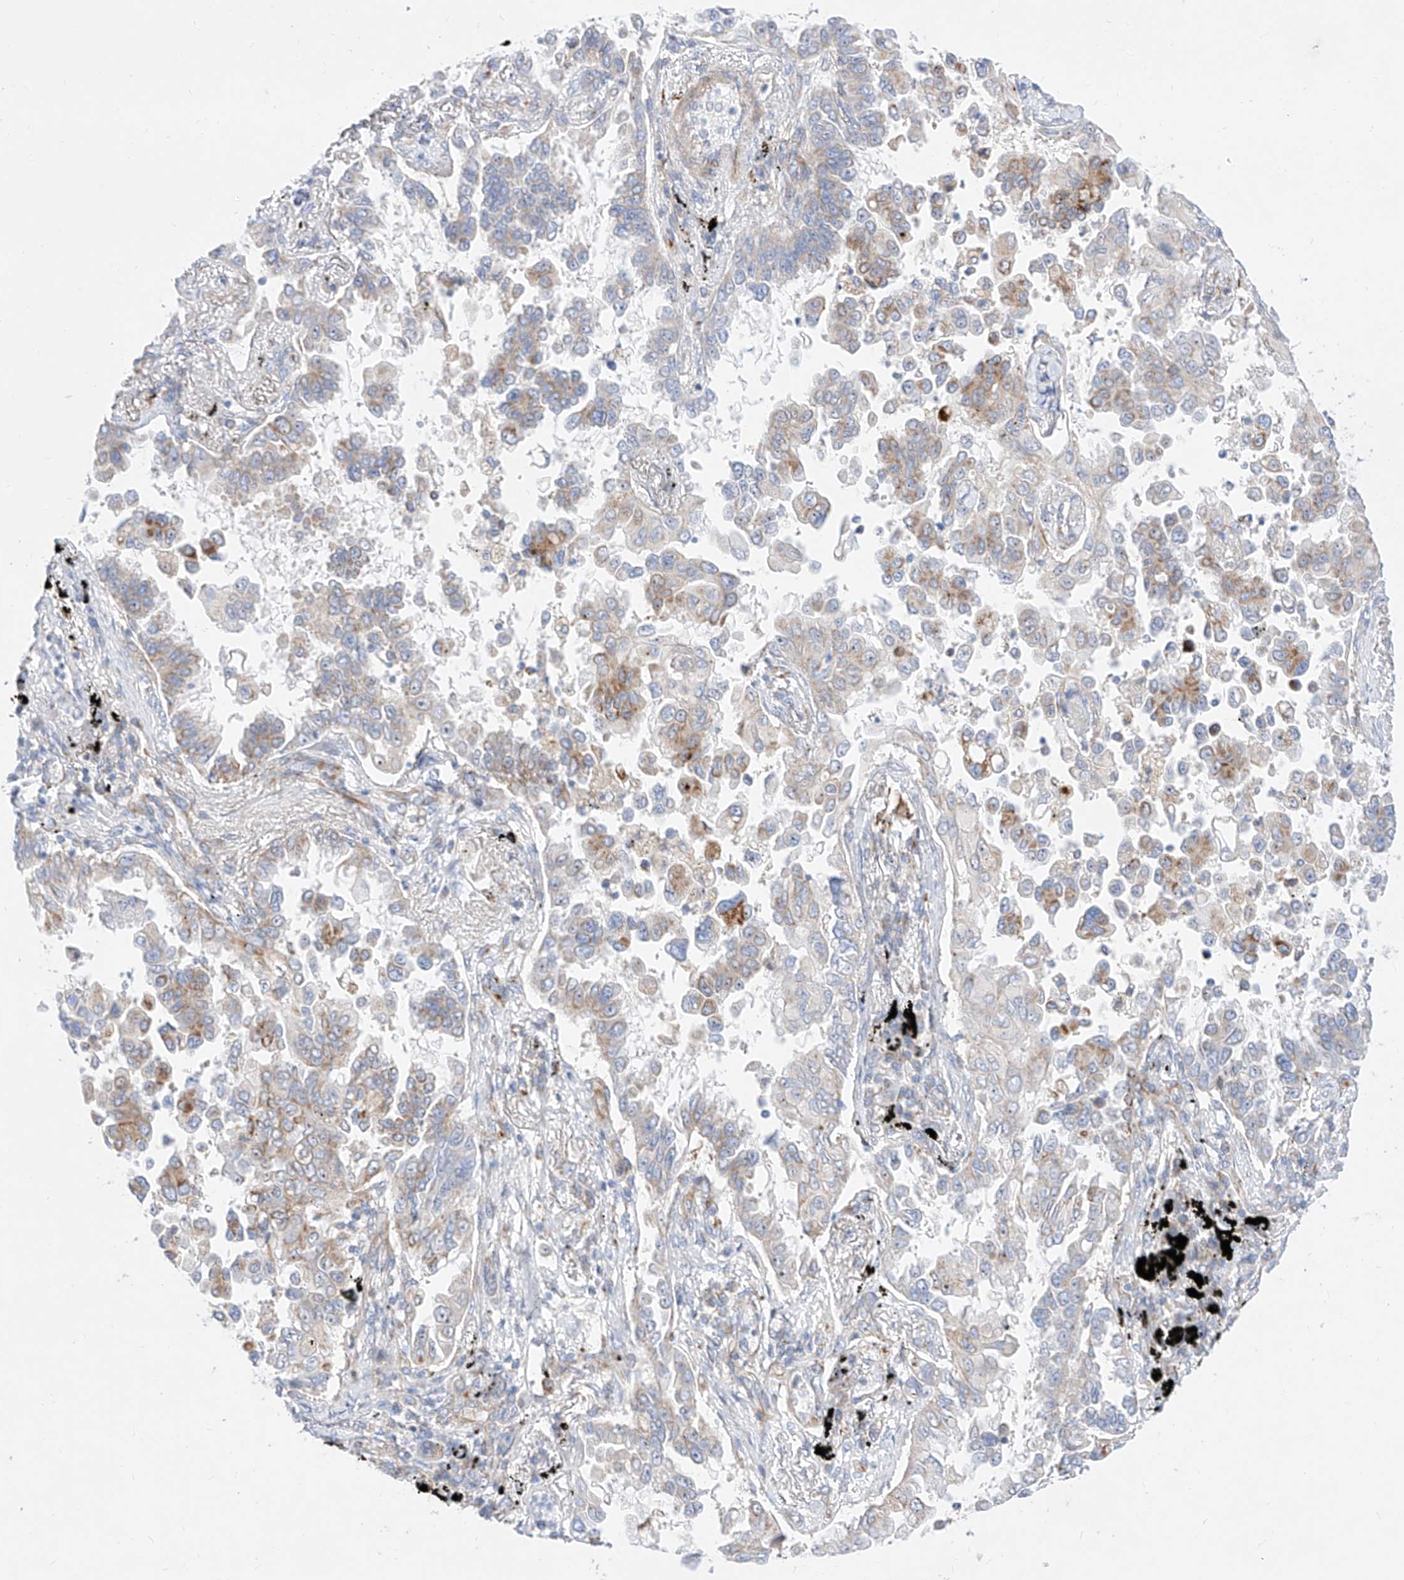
{"staining": {"intensity": "moderate", "quantity": "<25%", "location": "cytoplasmic/membranous"}, "tissue": "lung cancer", "cell_type": "Tumor cells", "image_type": "cancer", "snomed": [{"axis": "morphology", "description": "Adenocarcinoma, NOS"}, {"axis": "topography", "description": "Lung"}], "caption": "IHC (DAB (3,3'-diaminobenzidine)) staining of lung adenocarcinoma exhibits moderate cytoplasmic/membranous protein expression in approximately <25% of tumor cells. (DAB (3,3'-diaminobenzidine) = brown stain, brightfield microscopy at high magnification).", "gene": "CST9", "patient": {"sex": "female", "age": 67}}